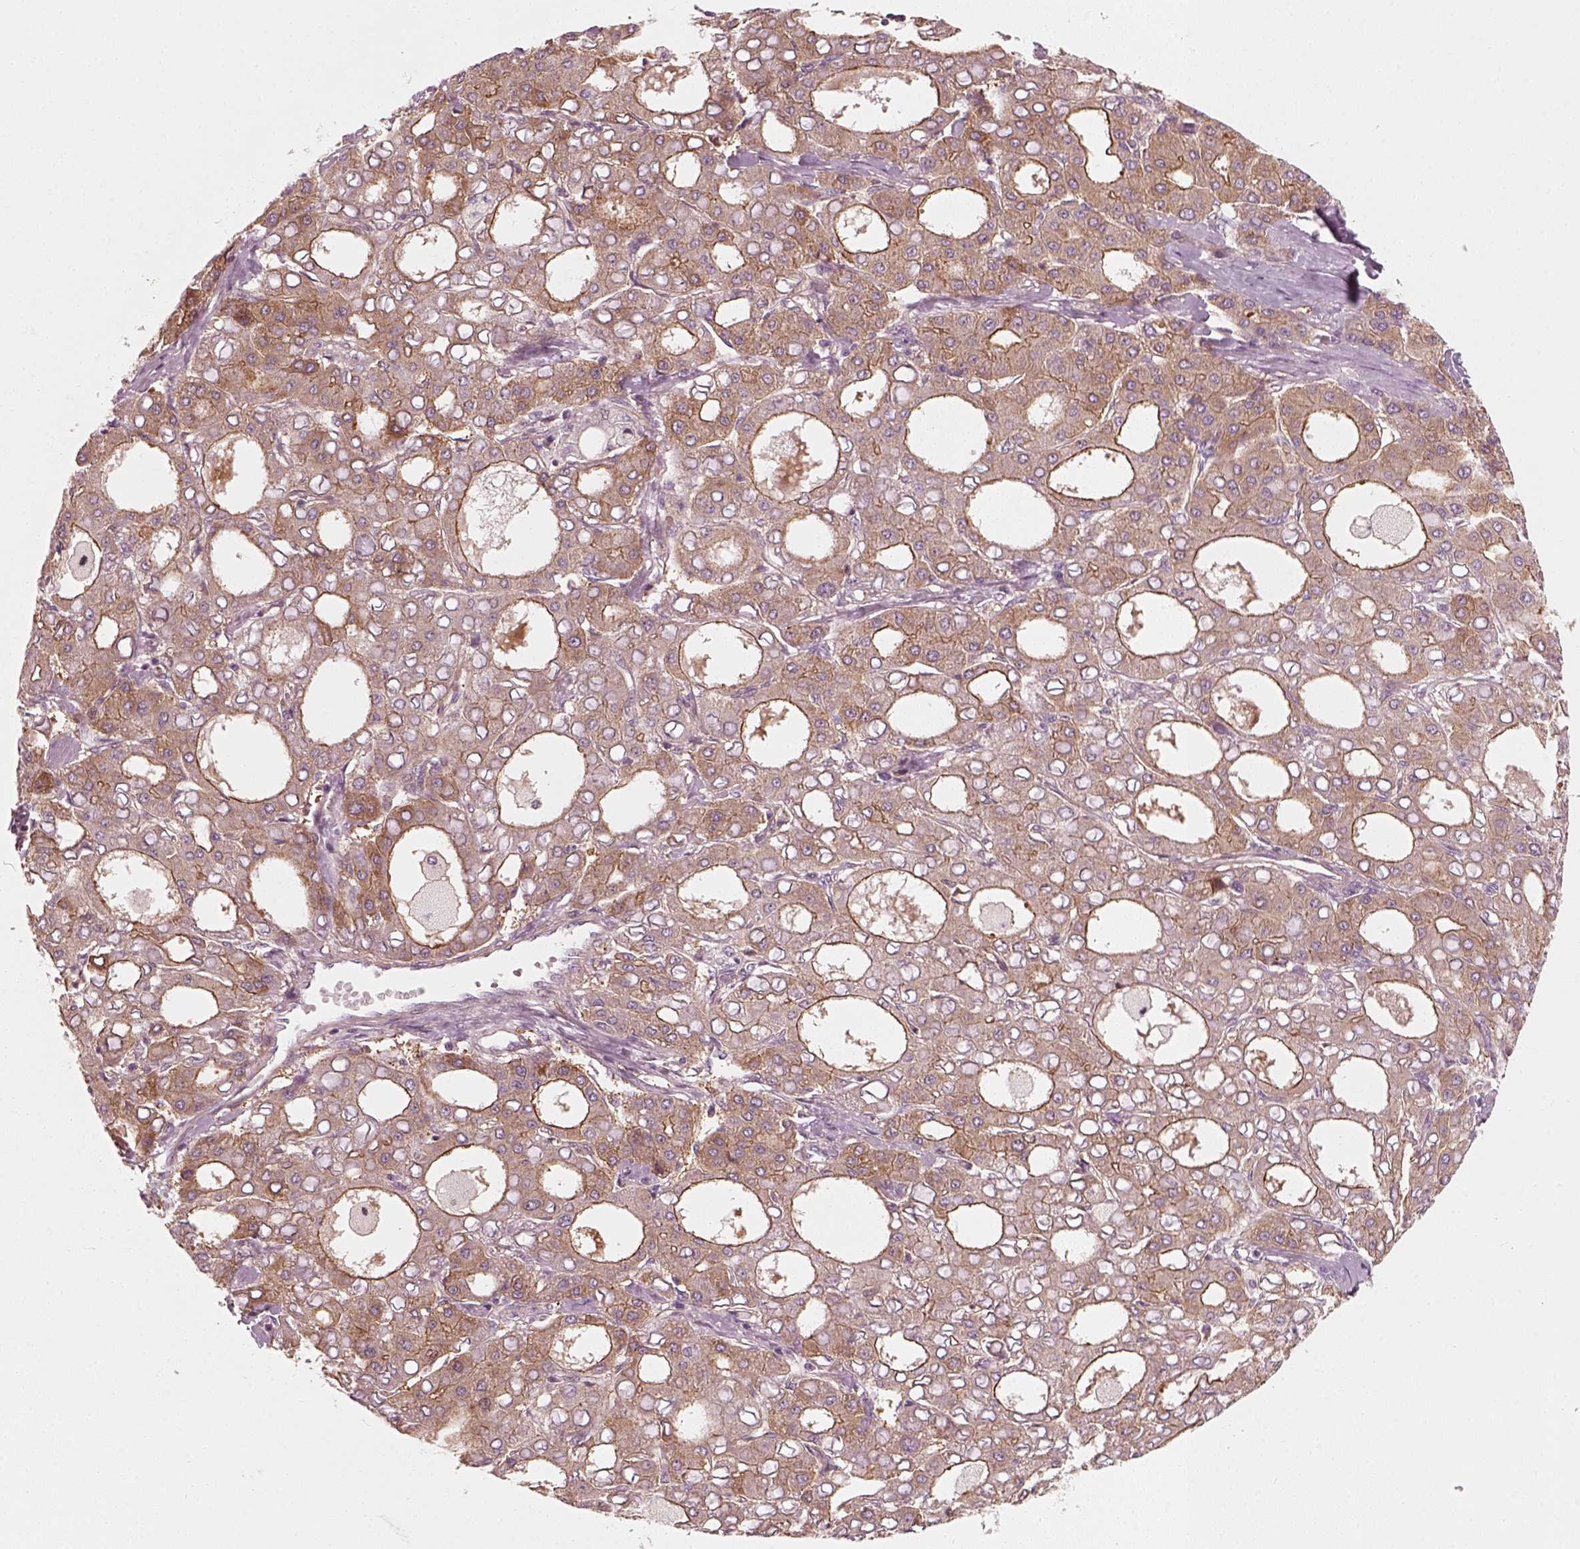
{"staining": {"intensity": "weak", "quantity": ">75%", "location": "cytoplasmic/membranous"}, "tissue": "liver cancer", "cell_type": "Tumor cells", "image_type": "cancer", "snomed": [{"axis": "morphology", "description": "Carcinoma, Hepatocellular, NOS"}, {"axis": "topography", "description": "Liver"}], "caption": "A histopathology image showing weak cytoplasmic/membranous expression in approximately >75% of tumor cells in liver cancer, as visualized by brown immunohistochemical staining.", "gene": "DNASE1L1", "patient": {"sex": "male", "age": 65}}